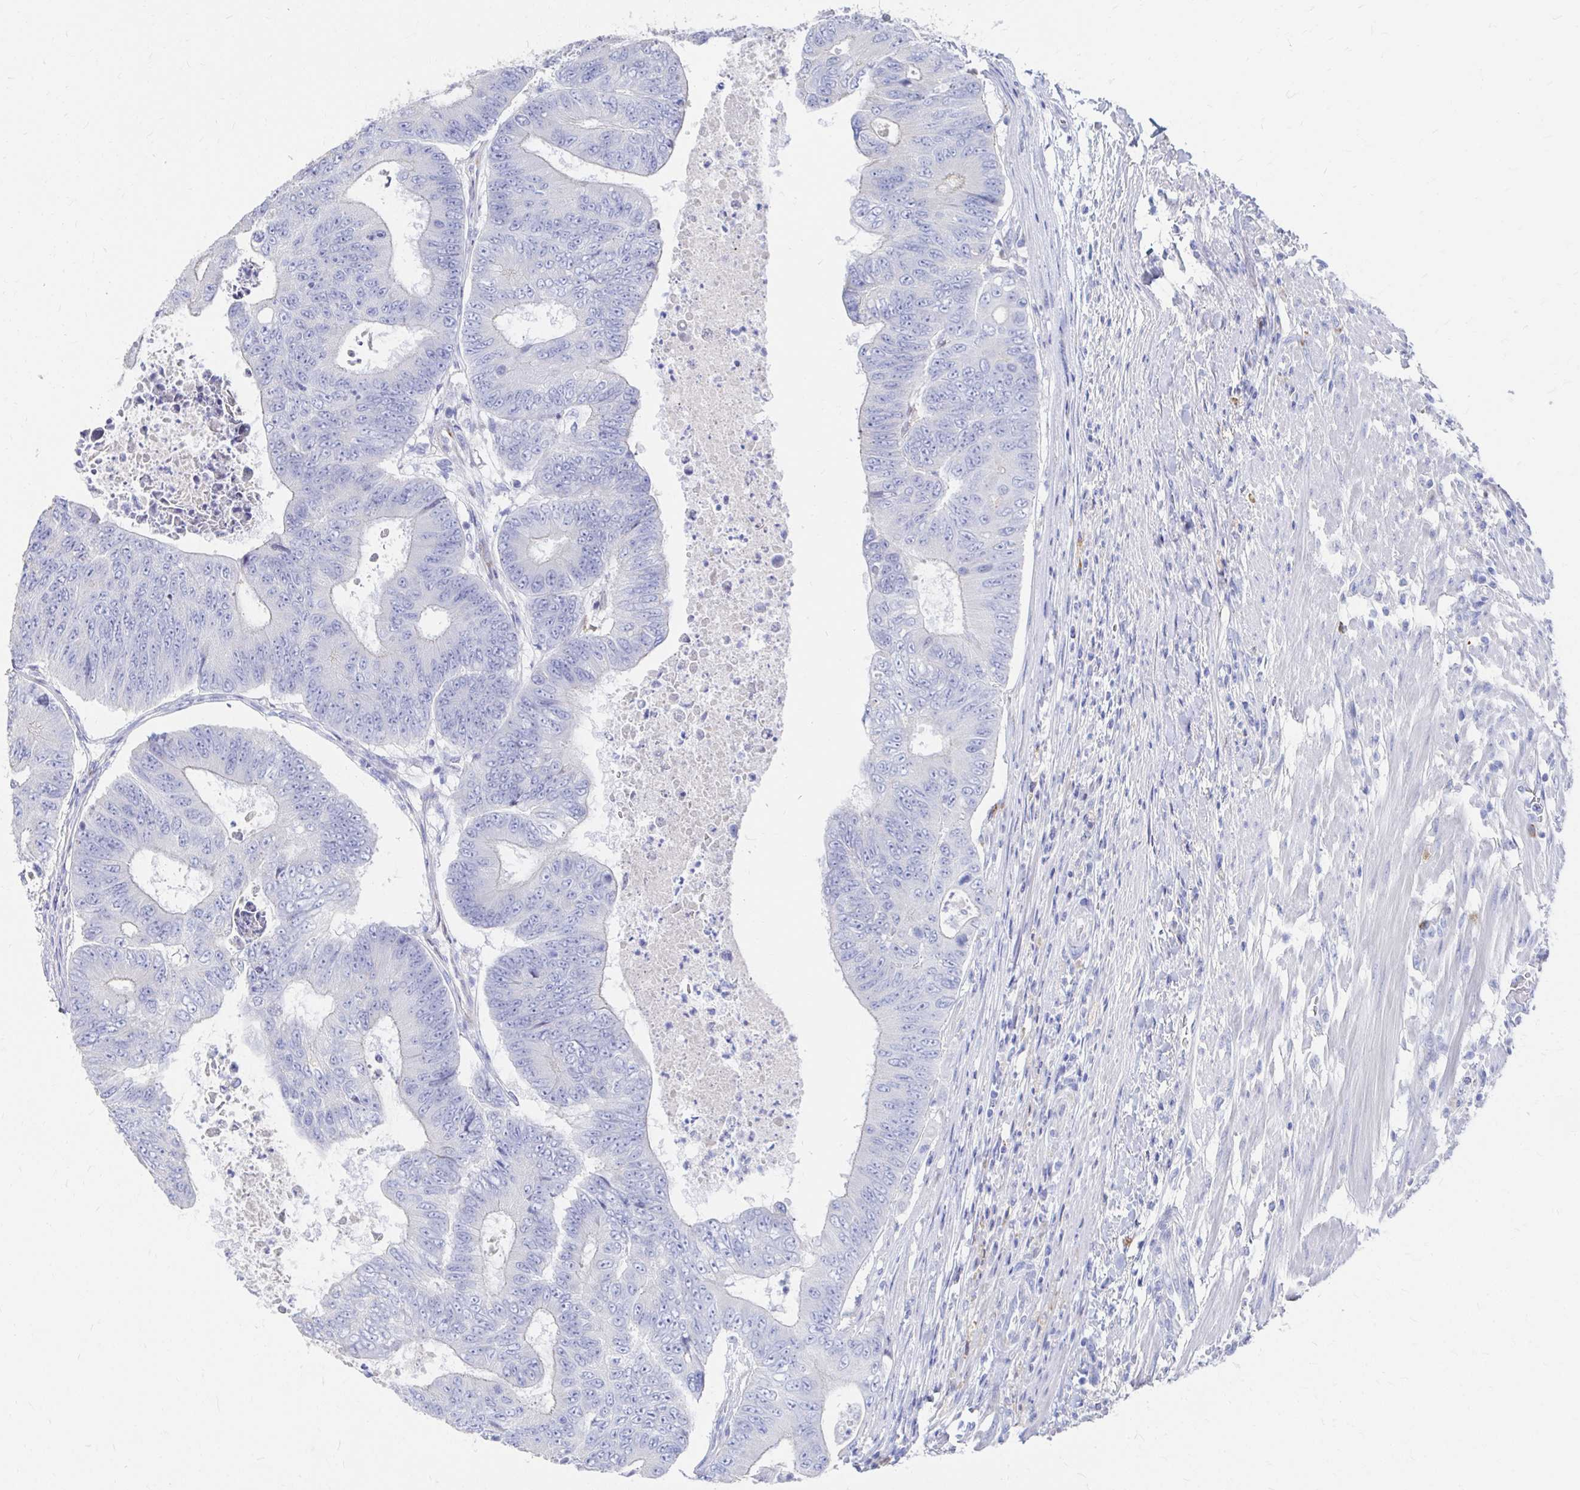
{"staining": {"intensity": "negative", "quantity": "none", "location": "none"}, "tissue": "colorectal cancer", "cell_type": "Tumor cells", "image_type": "cancer", "snomed": [{"axis": "morphology", "description": "Adenocarcinoma, NOS"}, {"axis": "topography", "description": "Colon"}], "caption": "DAB immunohistochemical staining of adenocarcinoma (colorectal) demonstrates no significant staining in tumor cells.", "gene": "LAMC3", "patient": {"sex": "female", "age": 48}}